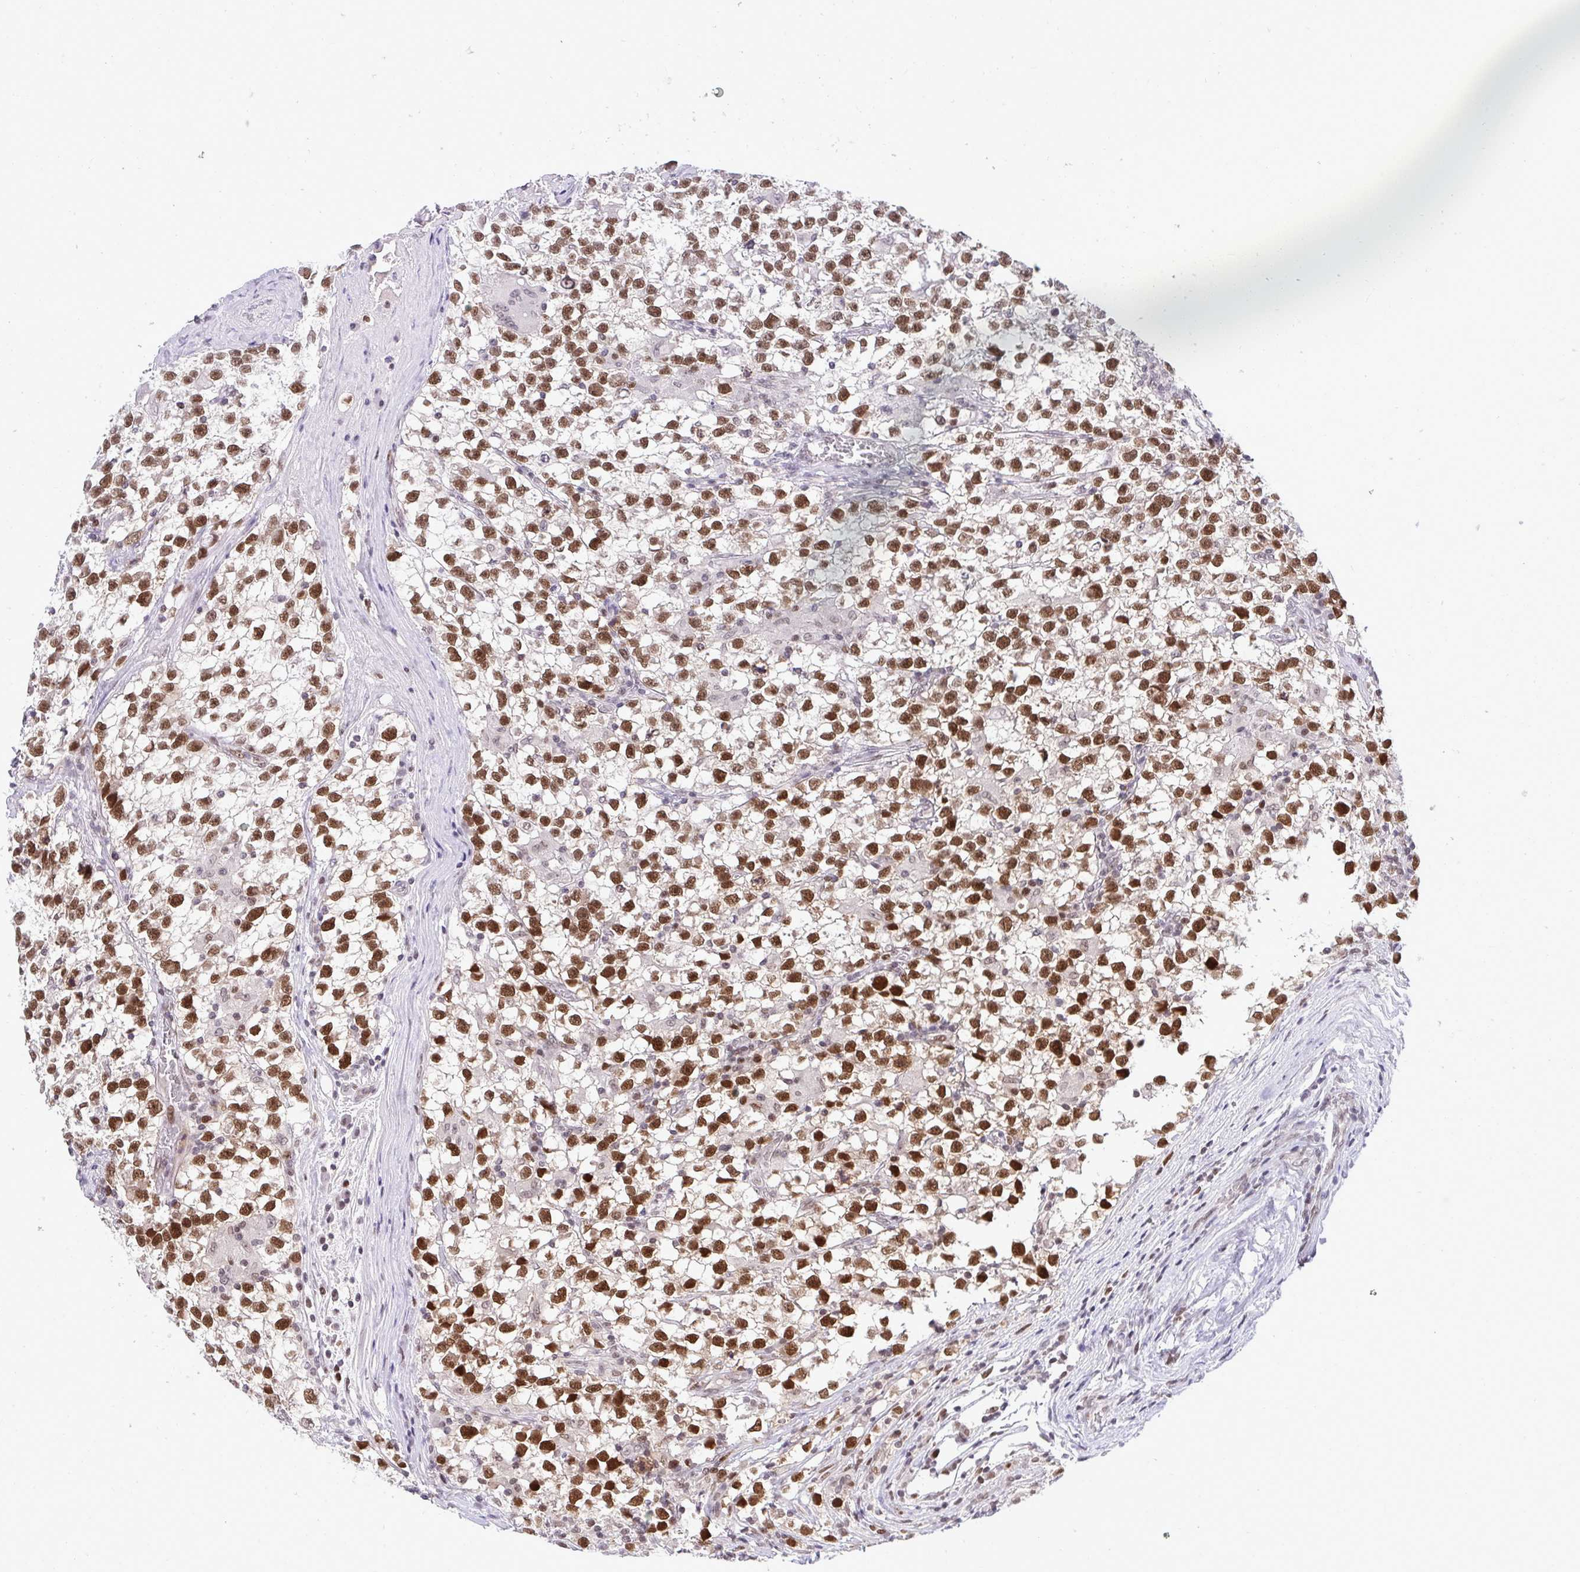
{"staining": {"intensity": "strong", "quantity": "25%-75%", "location": "nuclear"}, "tissue": "testis cancer", "cell_type": "Tumor cells", "image_type": "cancer", "snomed": [{"axis": "morphology", "description": "Seminoma, NOS"}, {"axis": "topography", "description": "Testis"}], "caption": "Protein expression analysis of human testis seminoma reveals strong nuclear staining in about 25%-75% of tumor cells.", "gene": "RFC4", "patient": {"sex": "male", "age": 31}}